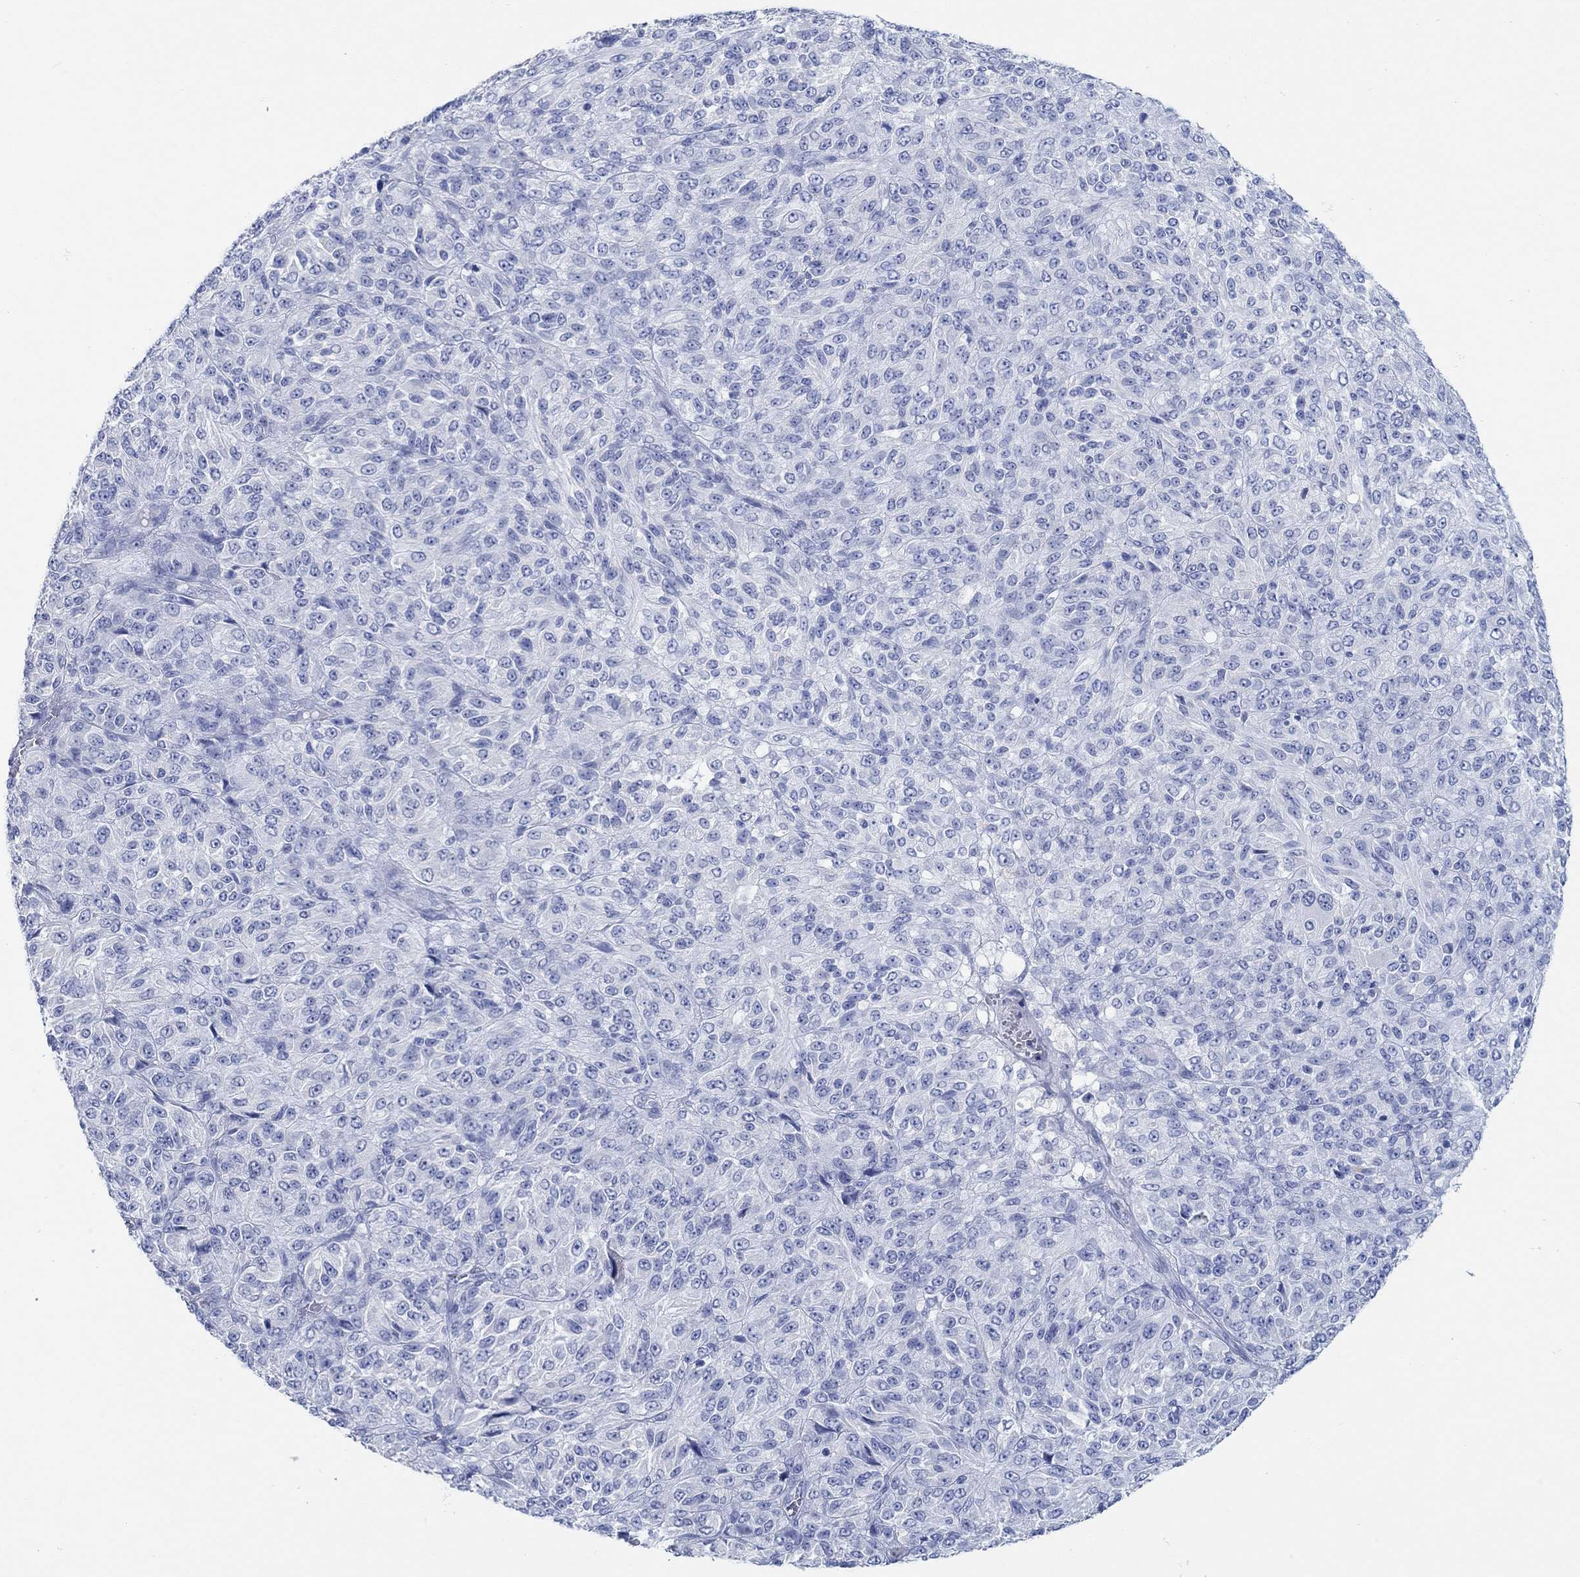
{"staining": {"intensity": "negative", "quantity": "none", "location": "none"}, "tissue": "melanoma", "cell_type": "Tumor cells", "image_type": "cancer", "snomed": [{"axis": "morphology", "description": "Malignant melanoma, Metastatic site"}, {"axis": "topography", "description": "Brain"}], "caption": "The micrograph shows no significant staining in tumor cells of malignant melanoma (metastatic site).", "gene": "AK8", "patient": {"sex": "female", "age": 56}}